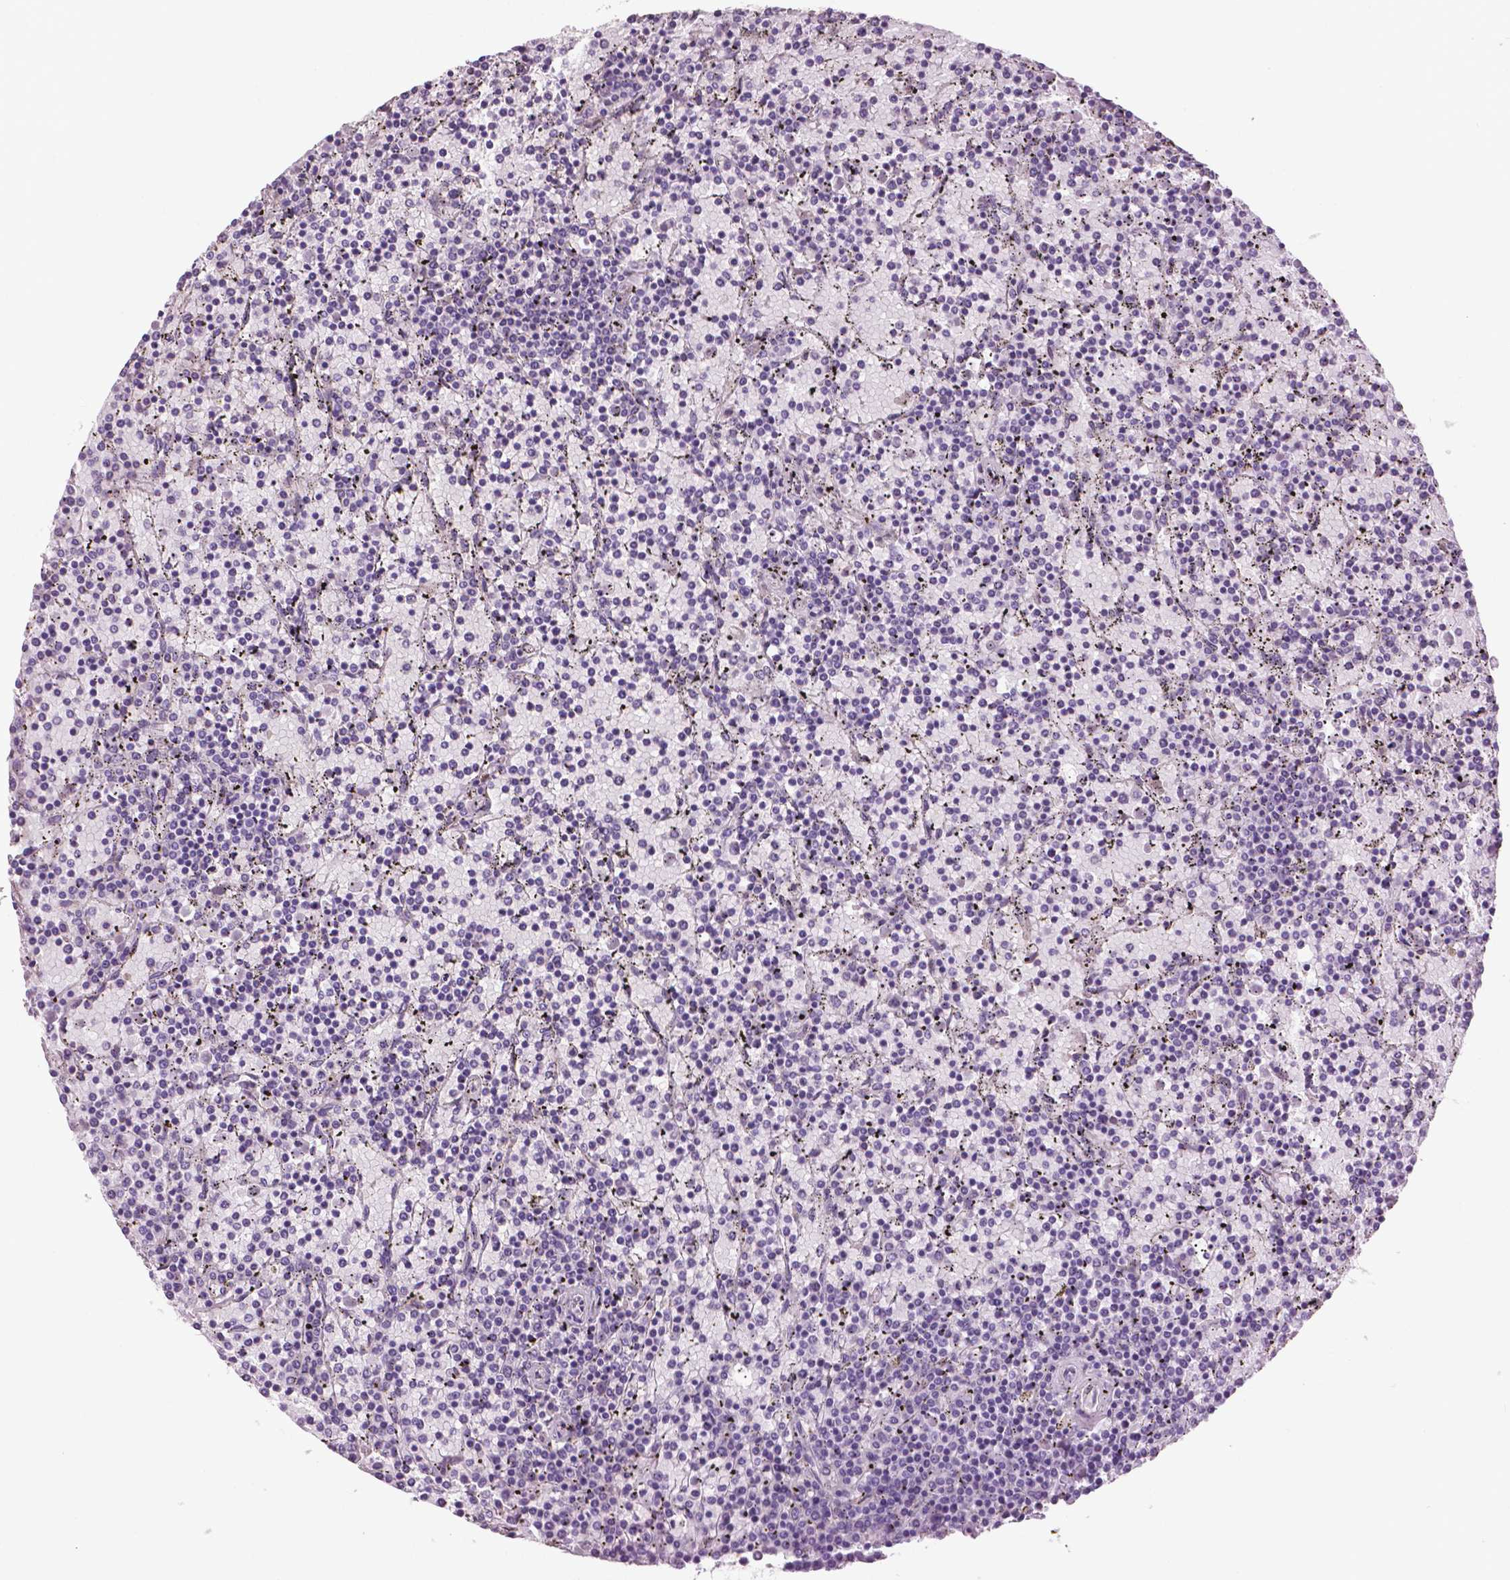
{"staining": {"intensity": "negative", "quantity": "none", "location": "none"}, "tissue": "lymphoma", "cell_type": "Tumor cells", "image_type": "cancer", "snomed": [{"axis": "morphology", "description": "Malignant lymphoma, non-Hodgkin's type, Low grade"}, {"axis": "topography", "description": "Spleen"}], "caption": "Human low-grade malignant lymphoma, non-Hodgkin's type stained for a protein using immunohistochemistry (IHC) displays no positivity in tumor cells.", "gene": "DNAH12", "patient": {"sex": "female", "age": 77}}